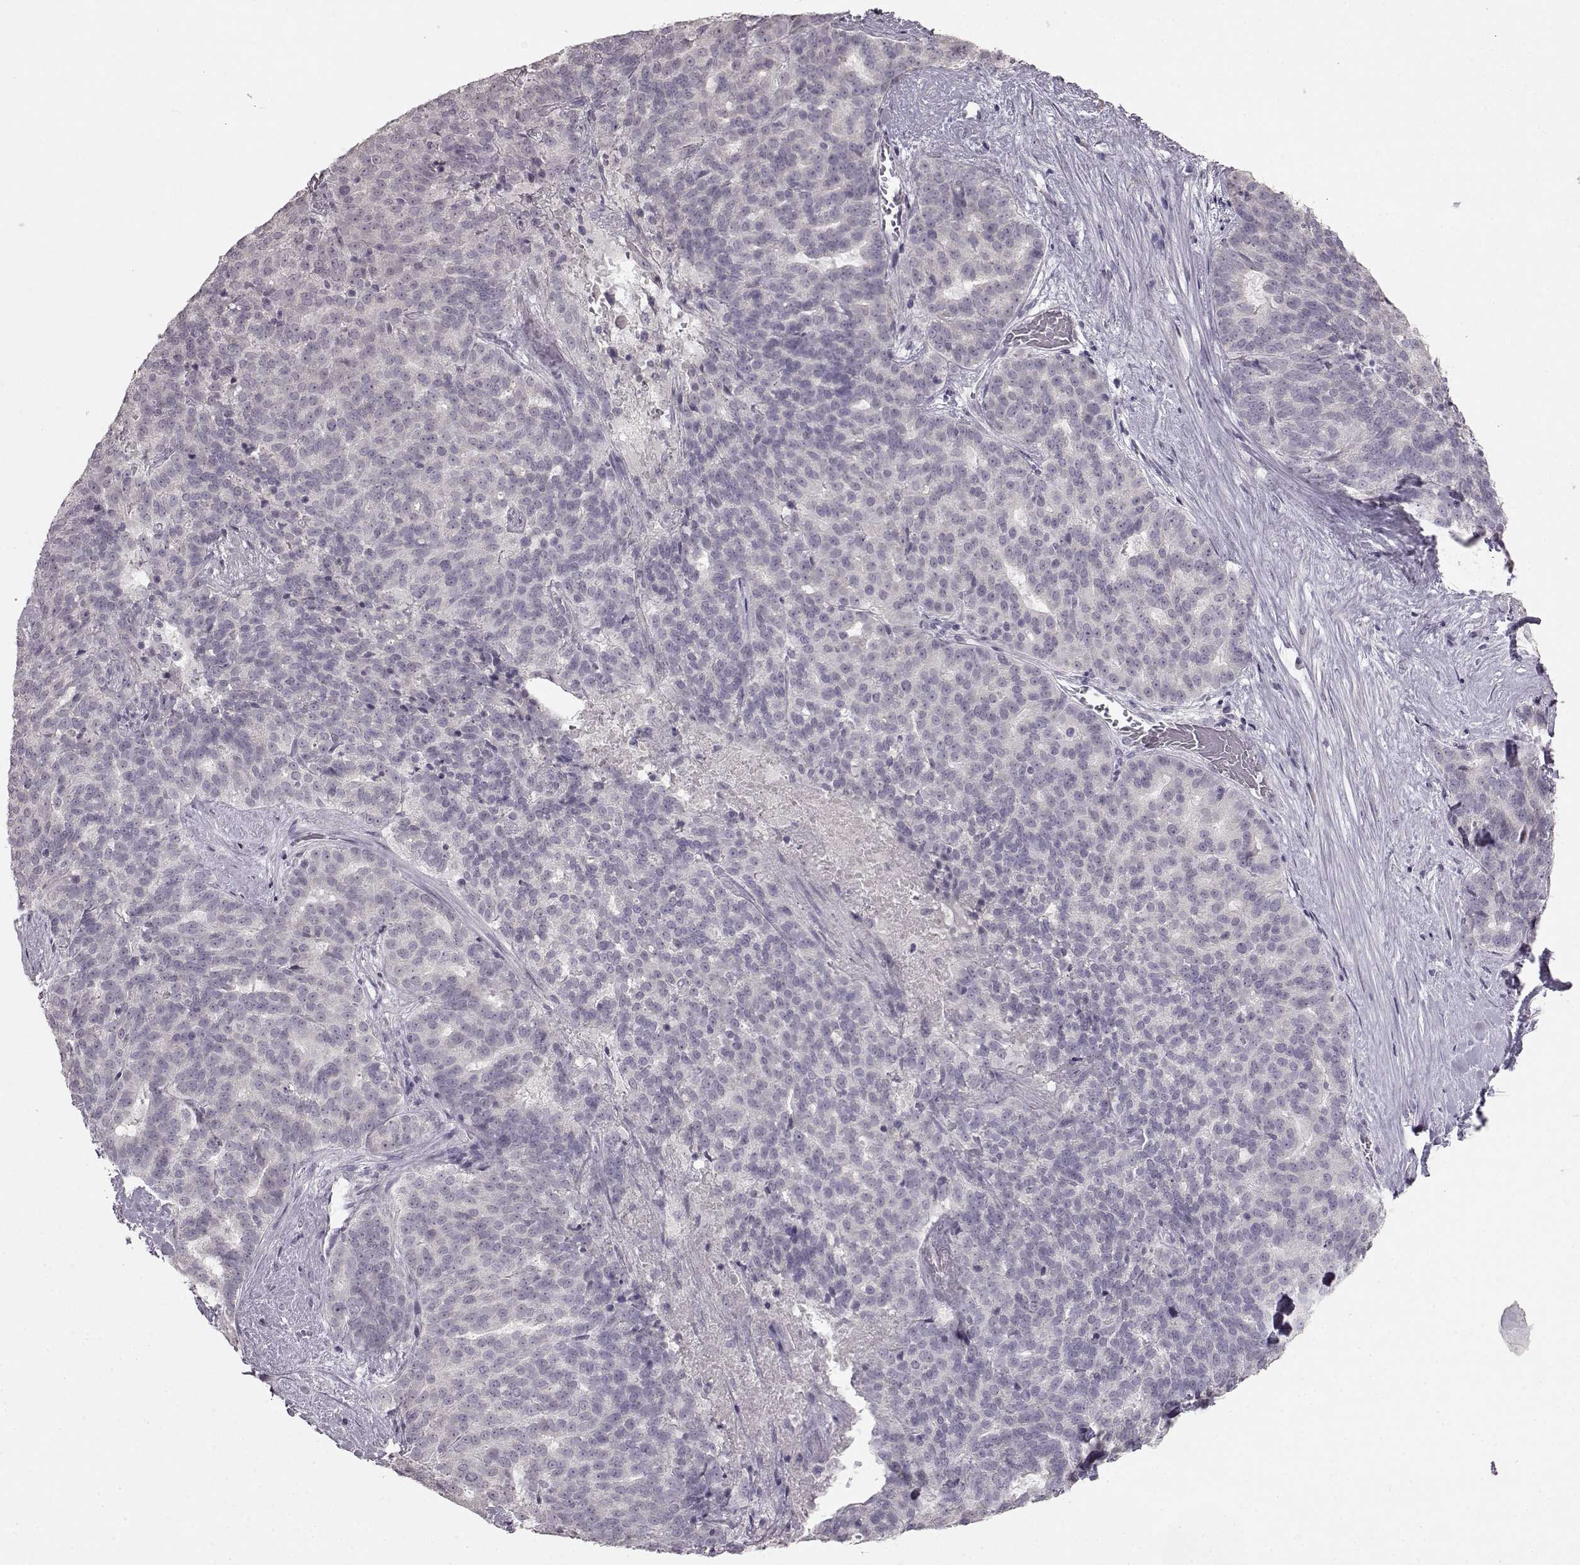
{"staining": {"intensity": "negative", "quantity": "none", "location": "none"}, "tissue": "liver cancer", "cell_type": "Tumor cells", "image_type": "cancer", "snomed": [{"axis": "morphology", "description": "Cholangiocarcinoma"}, {"axis": "topography", "description": "Liver"}], "caption": "Immunohistochemistry (IHC) of liver cholangiocarcinoma exhibits no expression in tumor cells. The staining was performed using DAB to visualize the protein expression in brown, while the nuclei were stained in blue with hematoxylin (Magnification: 20x).", "gene": "LHB", "patient": {"sex": "female", "age": 47}}